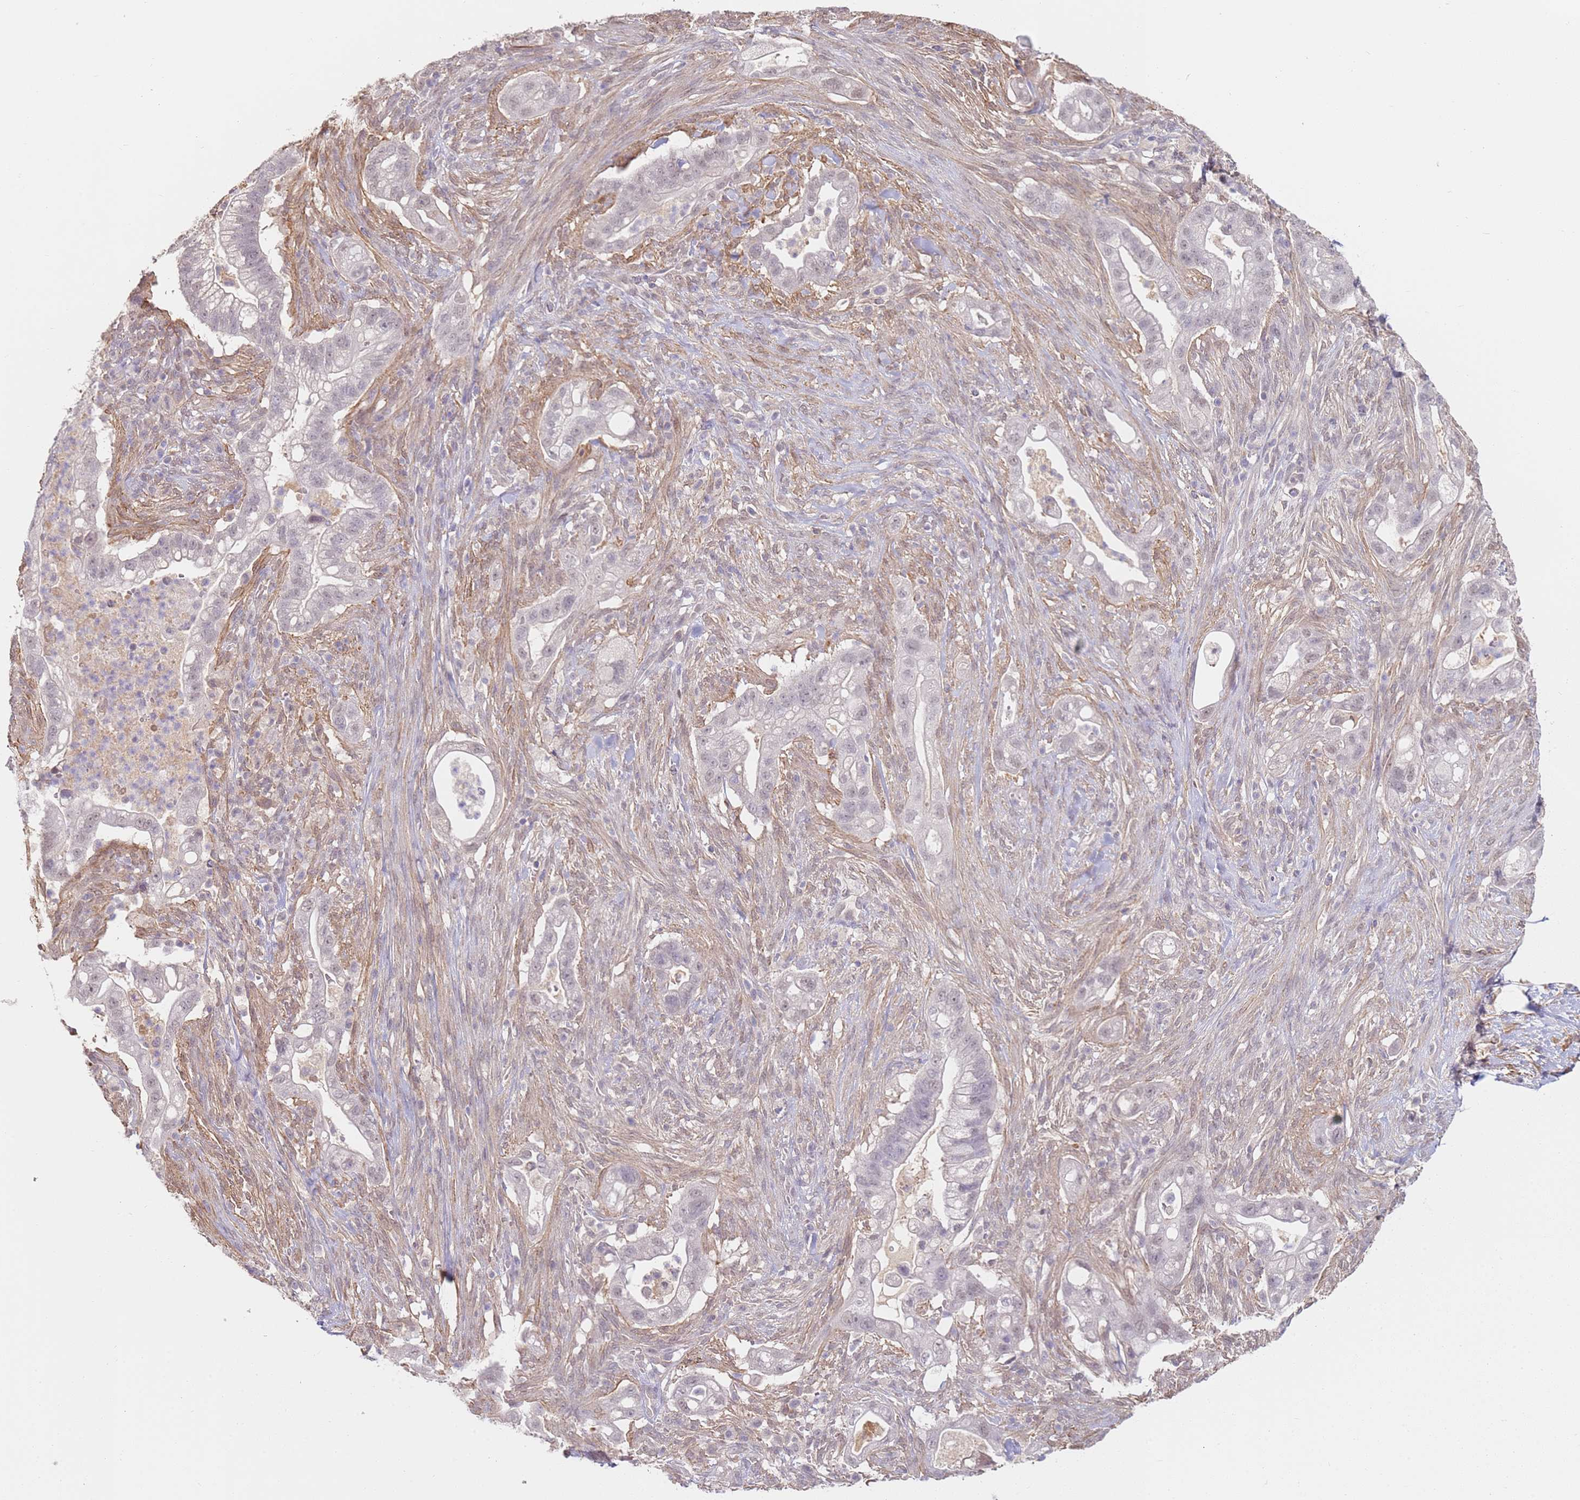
{"staining": {"intensity": "negative", "quantity": "none", "location": "none"}, "tissue": "pancreatic cancer", "cell_type": "Tumor cells", "image_type": "cancer", "snomed": [{"axis": "morphology", "description": "Adenocarcinoma, NOS"}, {"axis": "topography", "description": "Pancreas"}], "caption": "Tumor cells show no significant protein positivity in pancreatic cancer (adenocarcinoma).", "gene": "WDR93", "patient": {"sex": "male", "age": 44}}